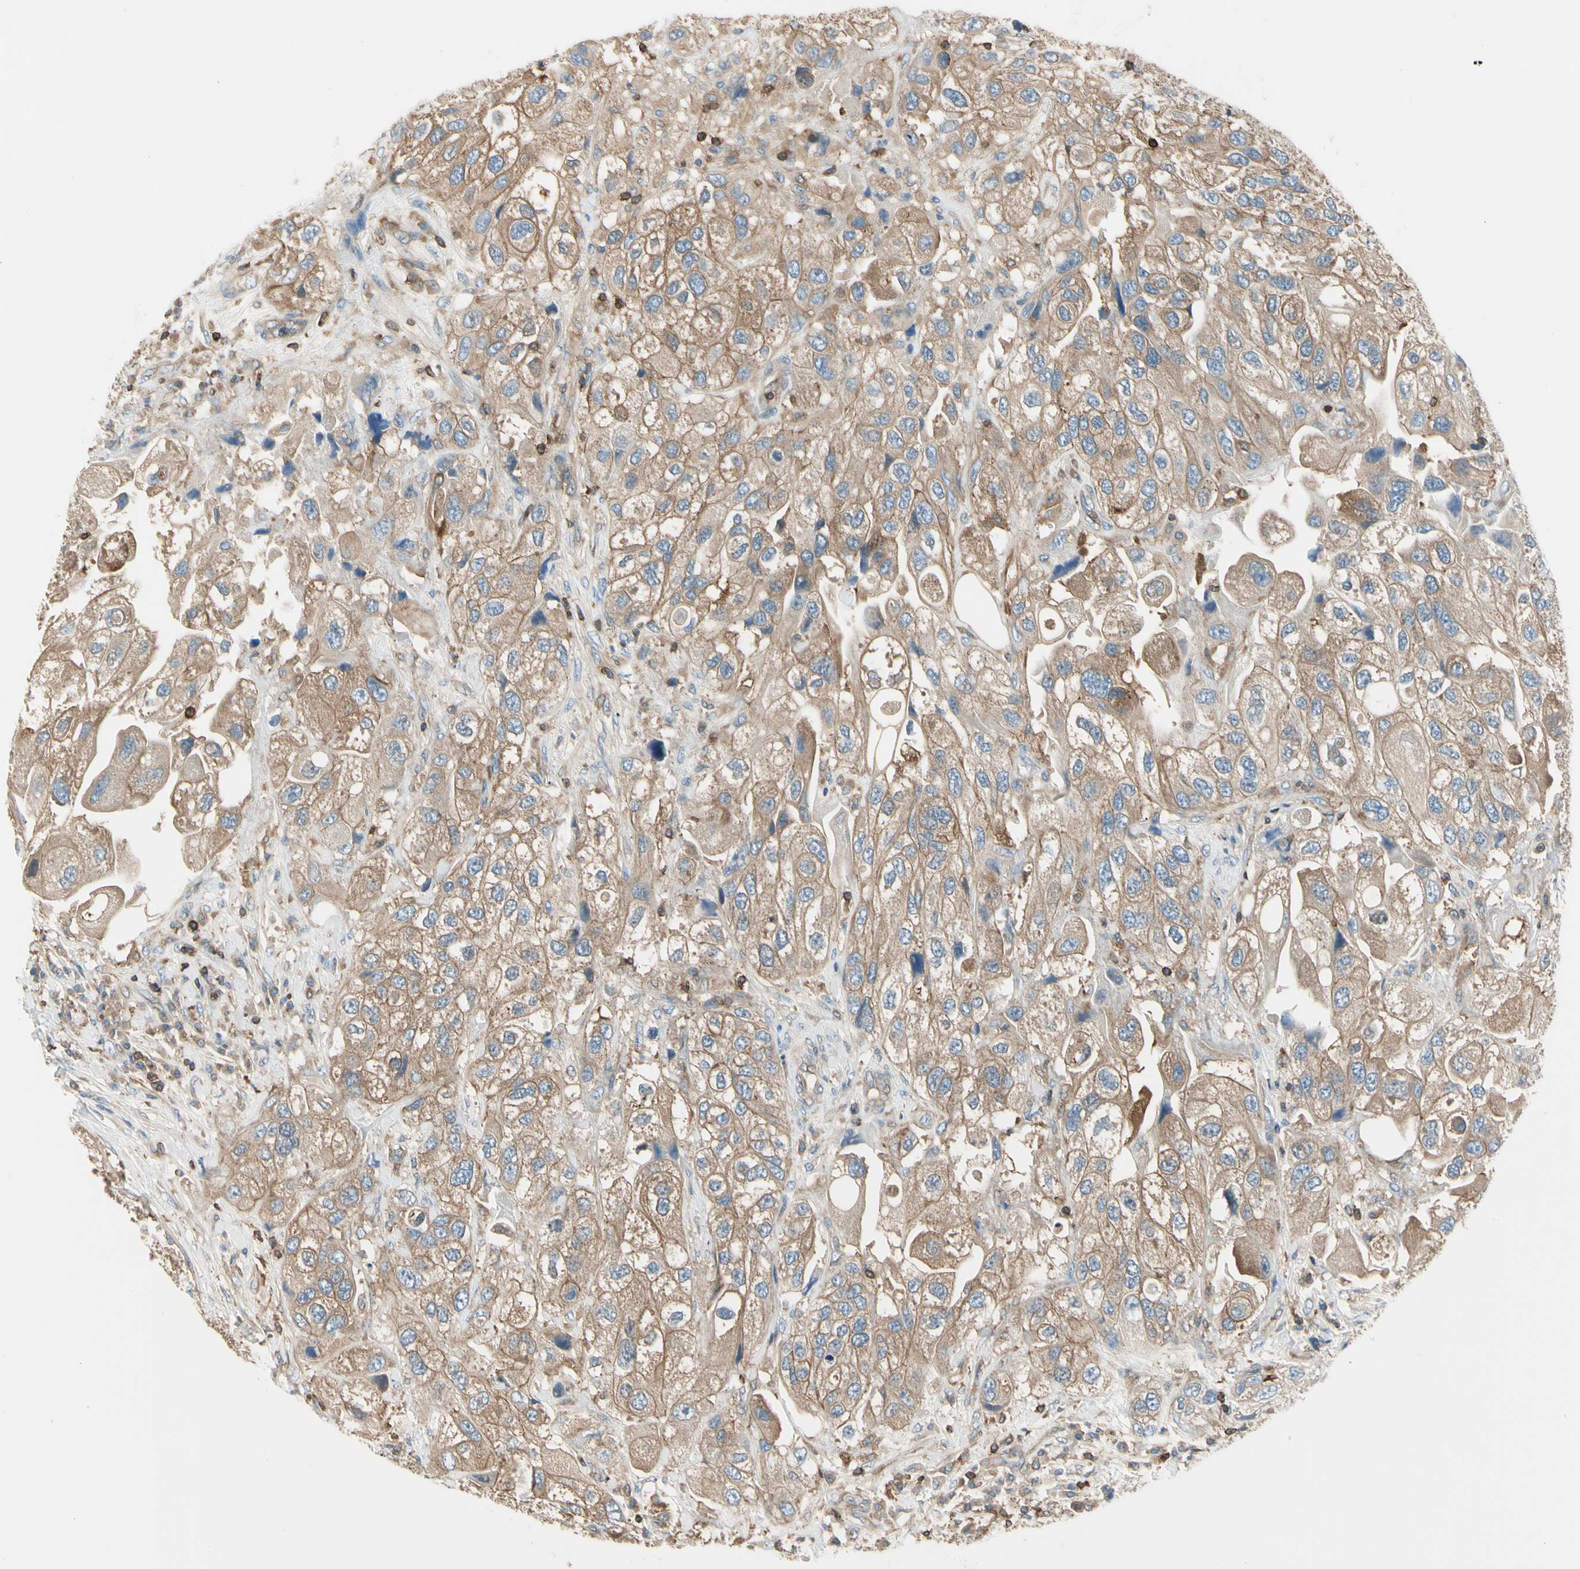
{"staining": {"intensity": "weak", "quantity": ">75%", "location": "cytoplasmic/membranous"}, "tissue": "urothelial cancer", "cell_type": "Tumor cells", "image_type": "cancer", "snomed": [{"axis": "morphology", "description": "Urothelial carcinoma, High grade"}, {"axis": "topography", "description": "Urinary bladder"}], "caption": "Immunohistochemical staining of human urothelial cancer shows weak cytoplasmic/membranous protein staining in approximately >75% of tumor cells. Nuclei are stained in blue.", "gene": "CAPZA2", "patient": {"sex": "female", "age": 64}}